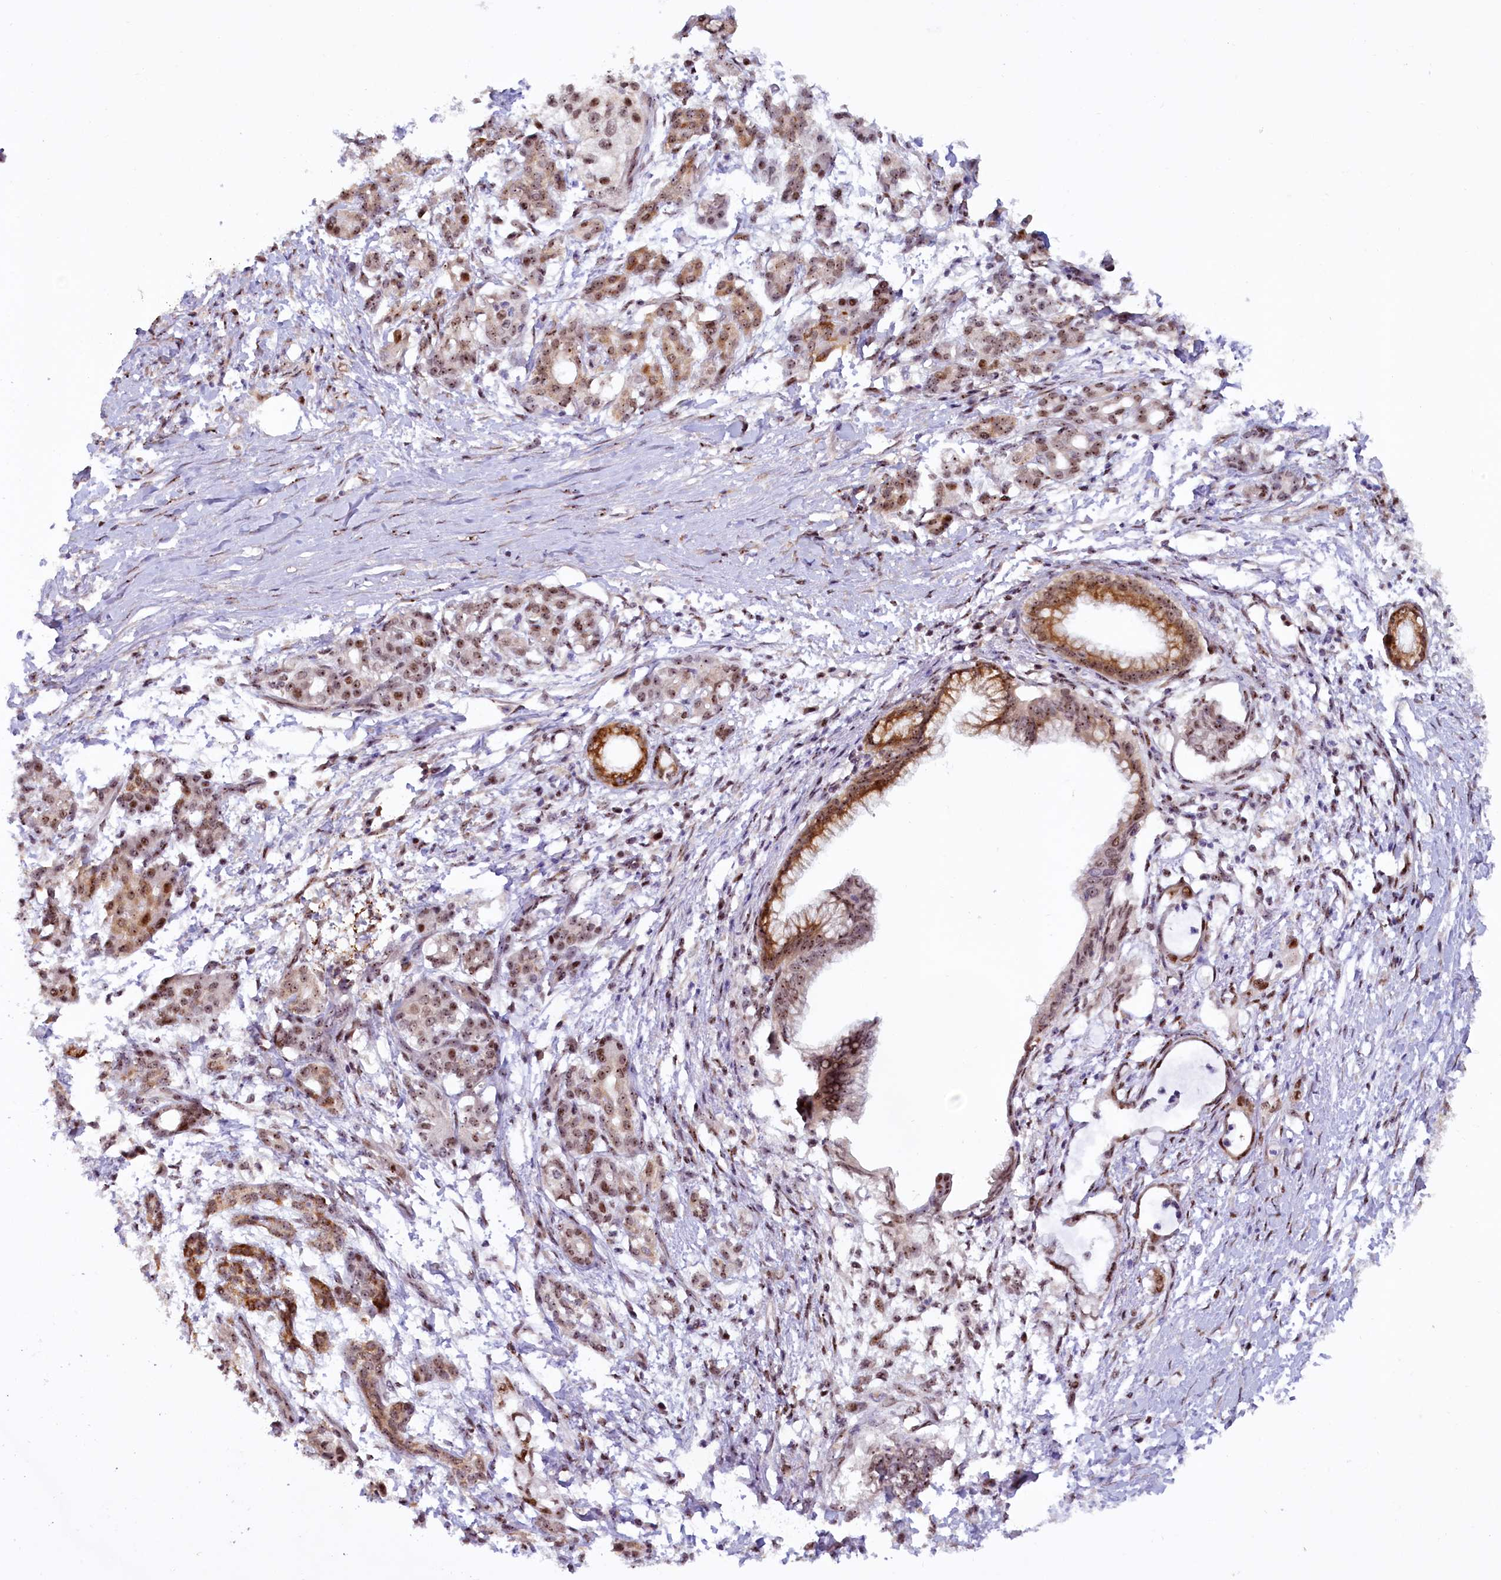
{"staining": {"intensity": "moderate", "quantity": ">75%", "location": "cytoplasmic/membranous,nuclear"}, "tissue": "pancreatic cancer", "cell_type": "Tumor cells", "image_type": "cancer", "snomed": [{"axis": "morphology", "description": "Adenocarcinoma, NOS"}, {"axis": "topography", "description": "Pancreas"}], "caption": "Pancreatic cancer stained with DAB (3,3'-diaminobenzidine) IHC exhibits medium levels of moderate cytoplasmic/membranous and nuclear staining in about >75% of tumor cells. The staining was performed using DAB to visualize the protein expression in brown, while the nuclei were stained in blue with hematoxylin (Magnification: 20x).", "gene": "TCOF1", "patient": {"sex": "female", "age": 55}}